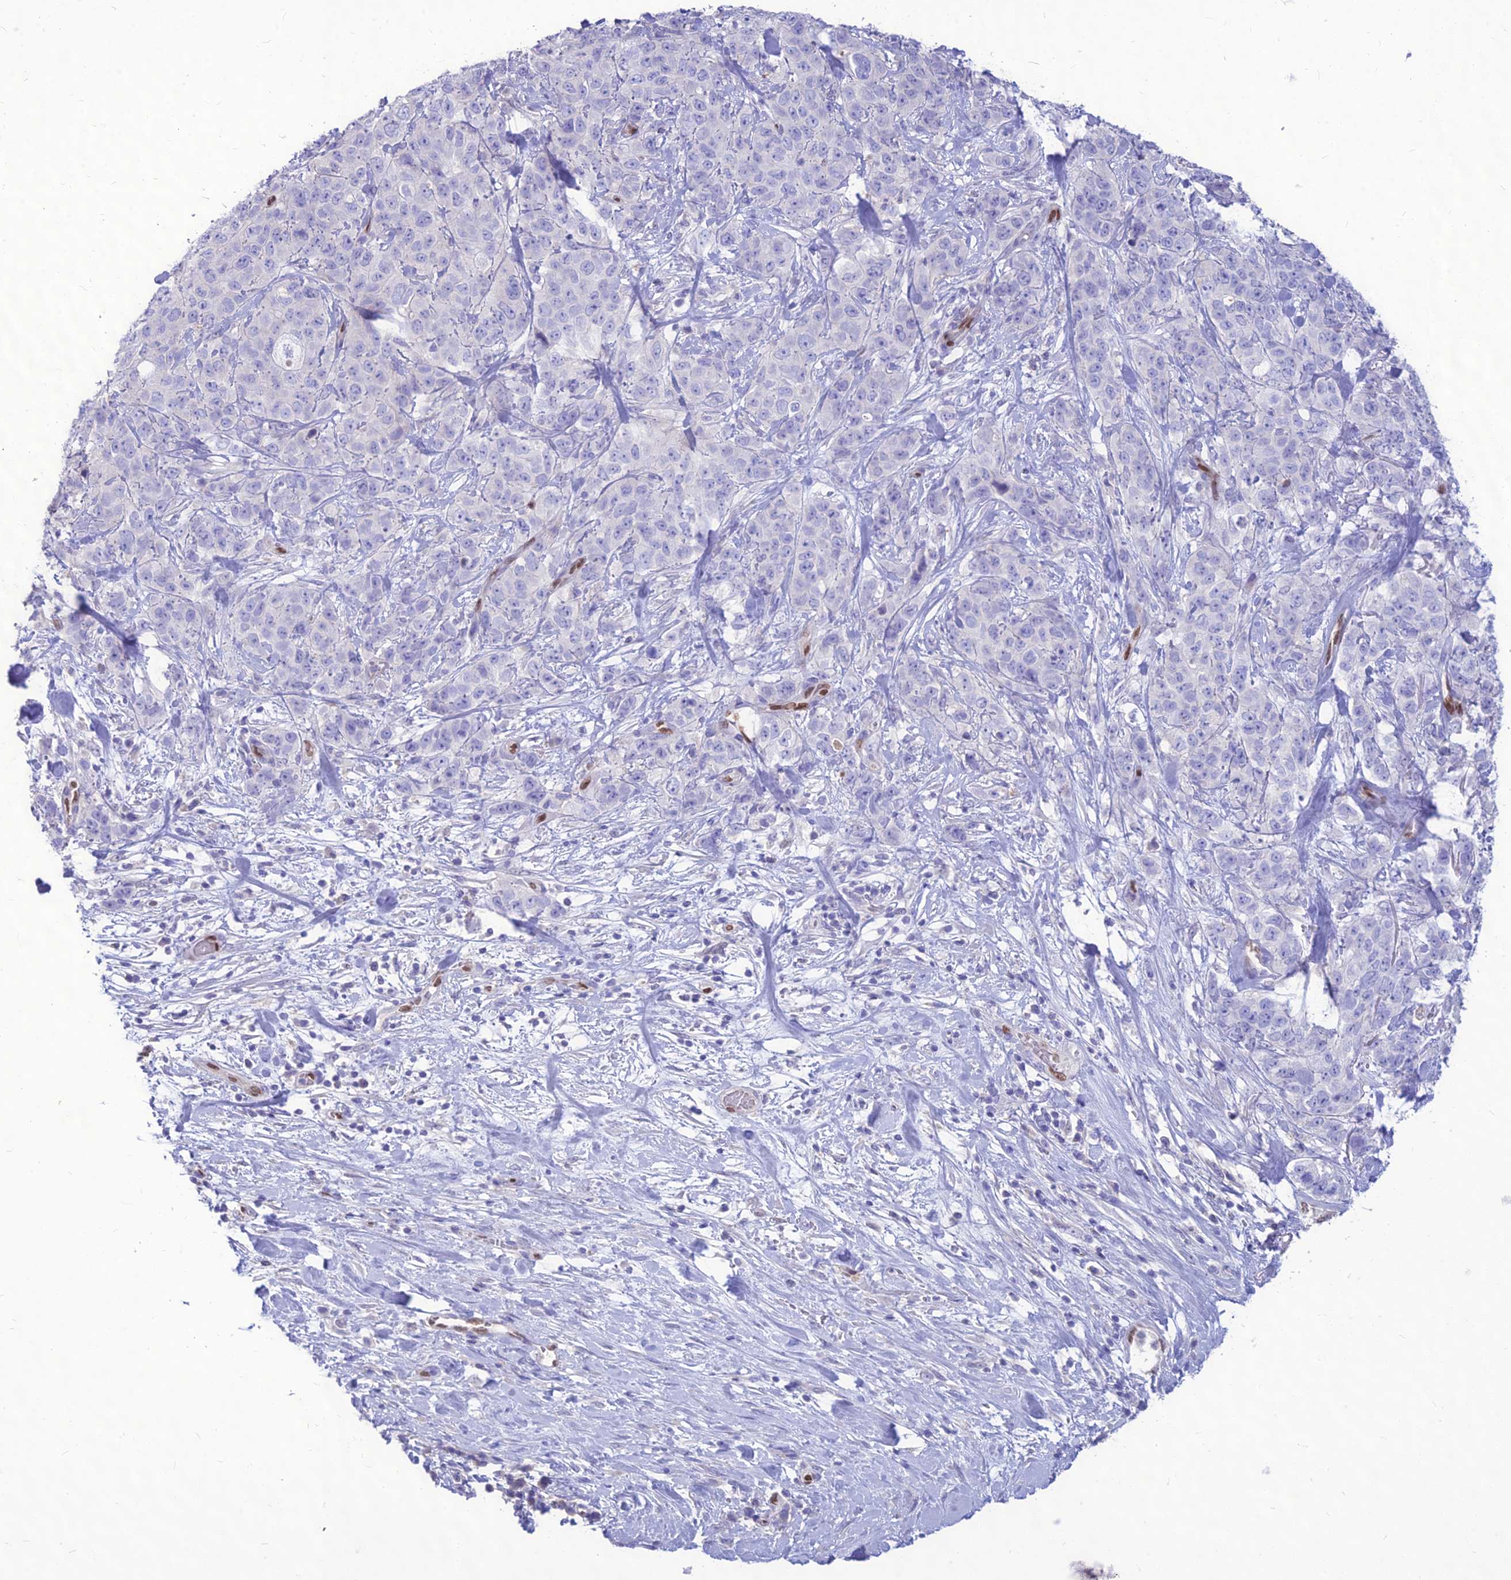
{"staining": {"intensity": "negative", "quantity": "none", "location": "none"}, "tissue": "stomach cancer", "cell_type": "Tumor cells", "image_type": "cancer", "snomed": [{"axis": "morphology", "description": "Adenocarcinoma, NOS"}, {"axis": "topography", "description": "Stomach"}], "caption": "There is no significant expression in tumor cells of adenocarcinoma (stomach). (Brightfield microscopy of DAB immunohistochemistry (IHC) at high magnification).", "gene": "NOVA2", "patient": {"sex": "male", "age": 48}}